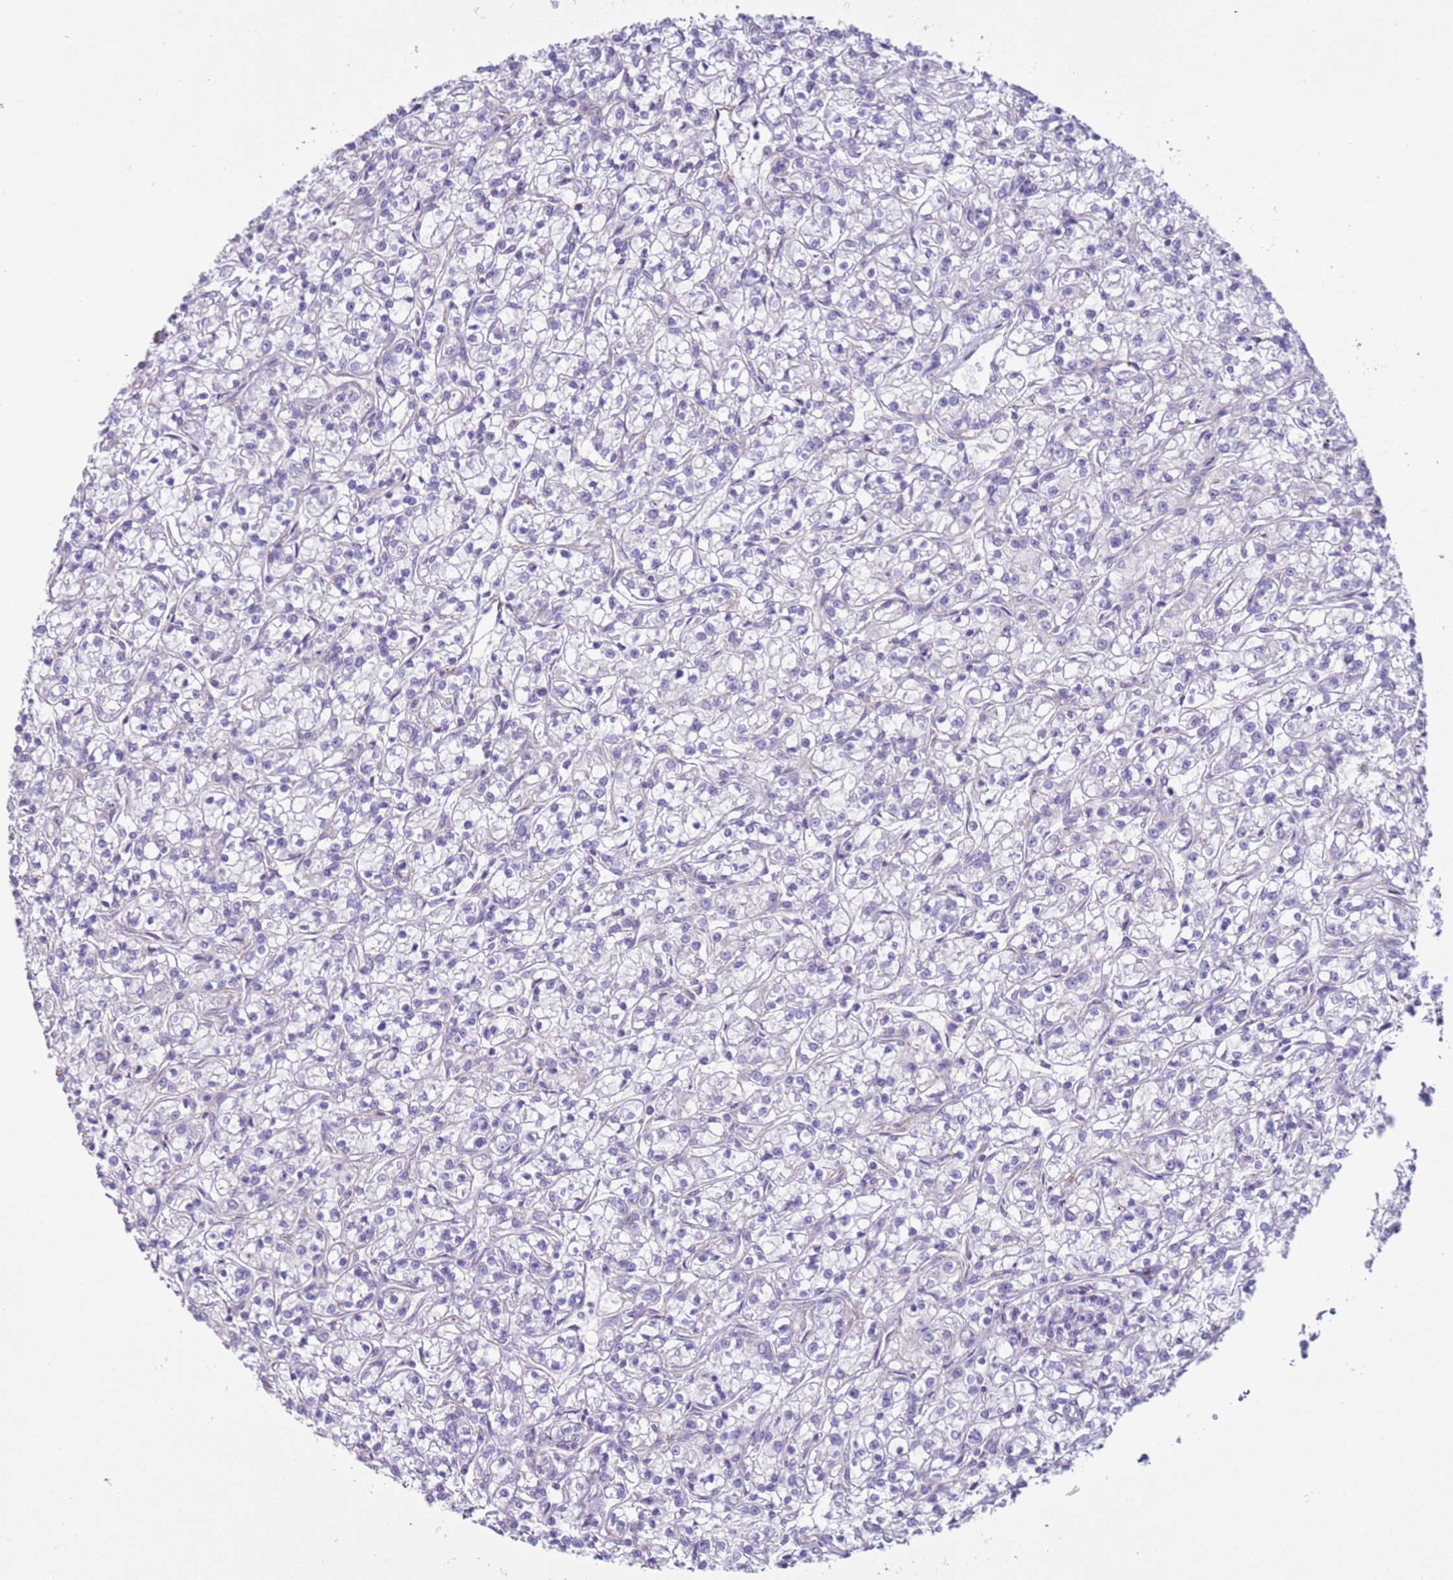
{"staining": {"intensity": "negative", "quantity": "none", "location": "none"}, "tissue": "renal cancer", "cell_type": "Tumor cells", "image_type": "cancer", "snomed": [{"axis": "morphology", "description": "Adenocarcinoma, NOS"}, {"axis": "topography", "description": "Kidney"}], "caption": "Tumor cells are negative for brown protein staining in renal cancer (adenocarcinoma).", "gene": "HEATR1", "patient": {"sex": "female", "age": 59}}